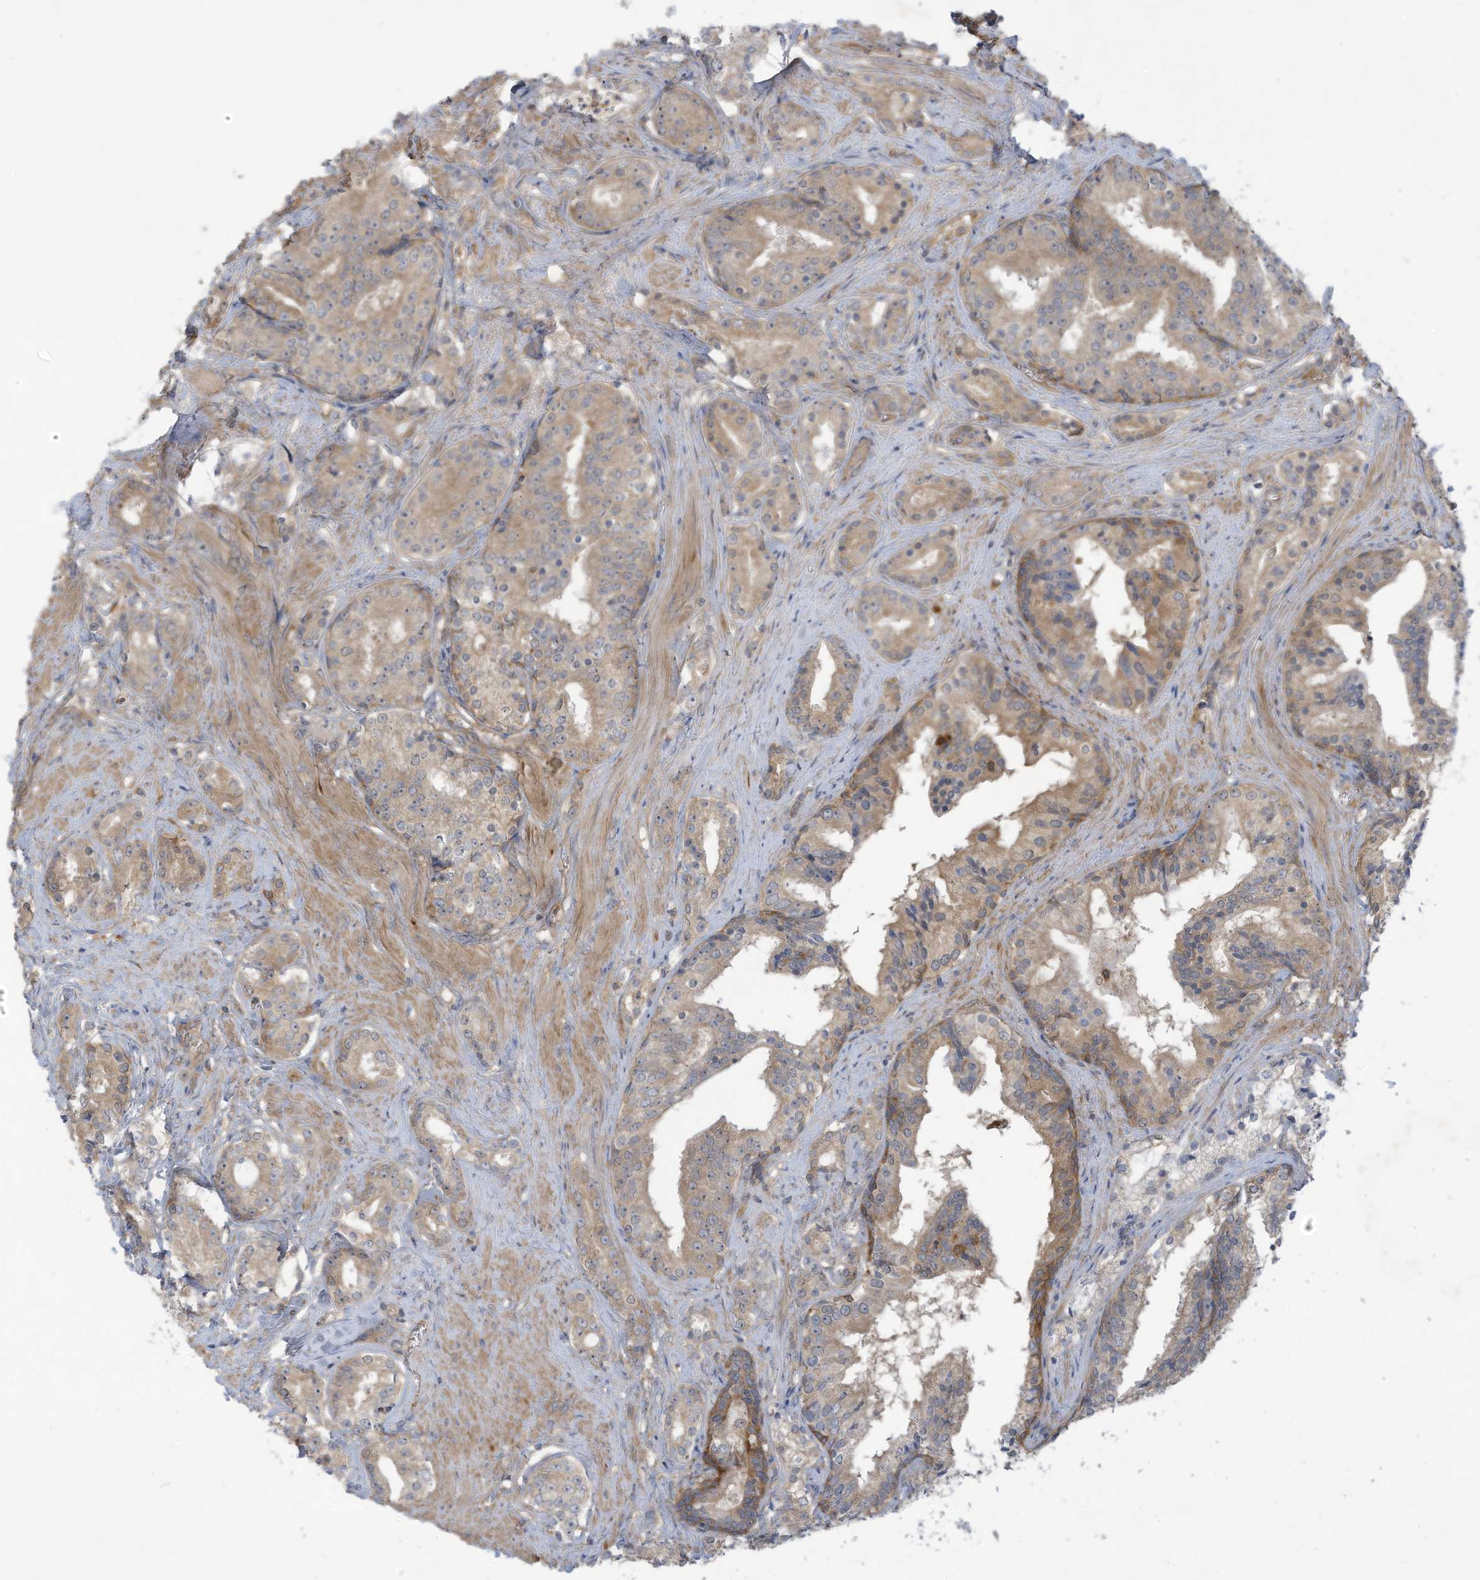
{"staining": {"intensity": "weak", "quantity": ">75%", "location": "cytoplasmic/membranous"}, "tissue": "prostate cancer", "cell_type": "Tumor cells", "image_type": "cancer", "snomed": [{"axis": "morphology", "description": "Adenocarcinoma, High grade"}, {"axis": "topography", "description": "Prostate"}], "caption": "Prostate adenocarcinoma (high-grade) was stained to show a protein in brown. There is low levels of weak cytoplasmic/membranous expression in about >75% of tumor cells.", "gene": "ADI1", "patient": {"sex": "male", "age": 58}}